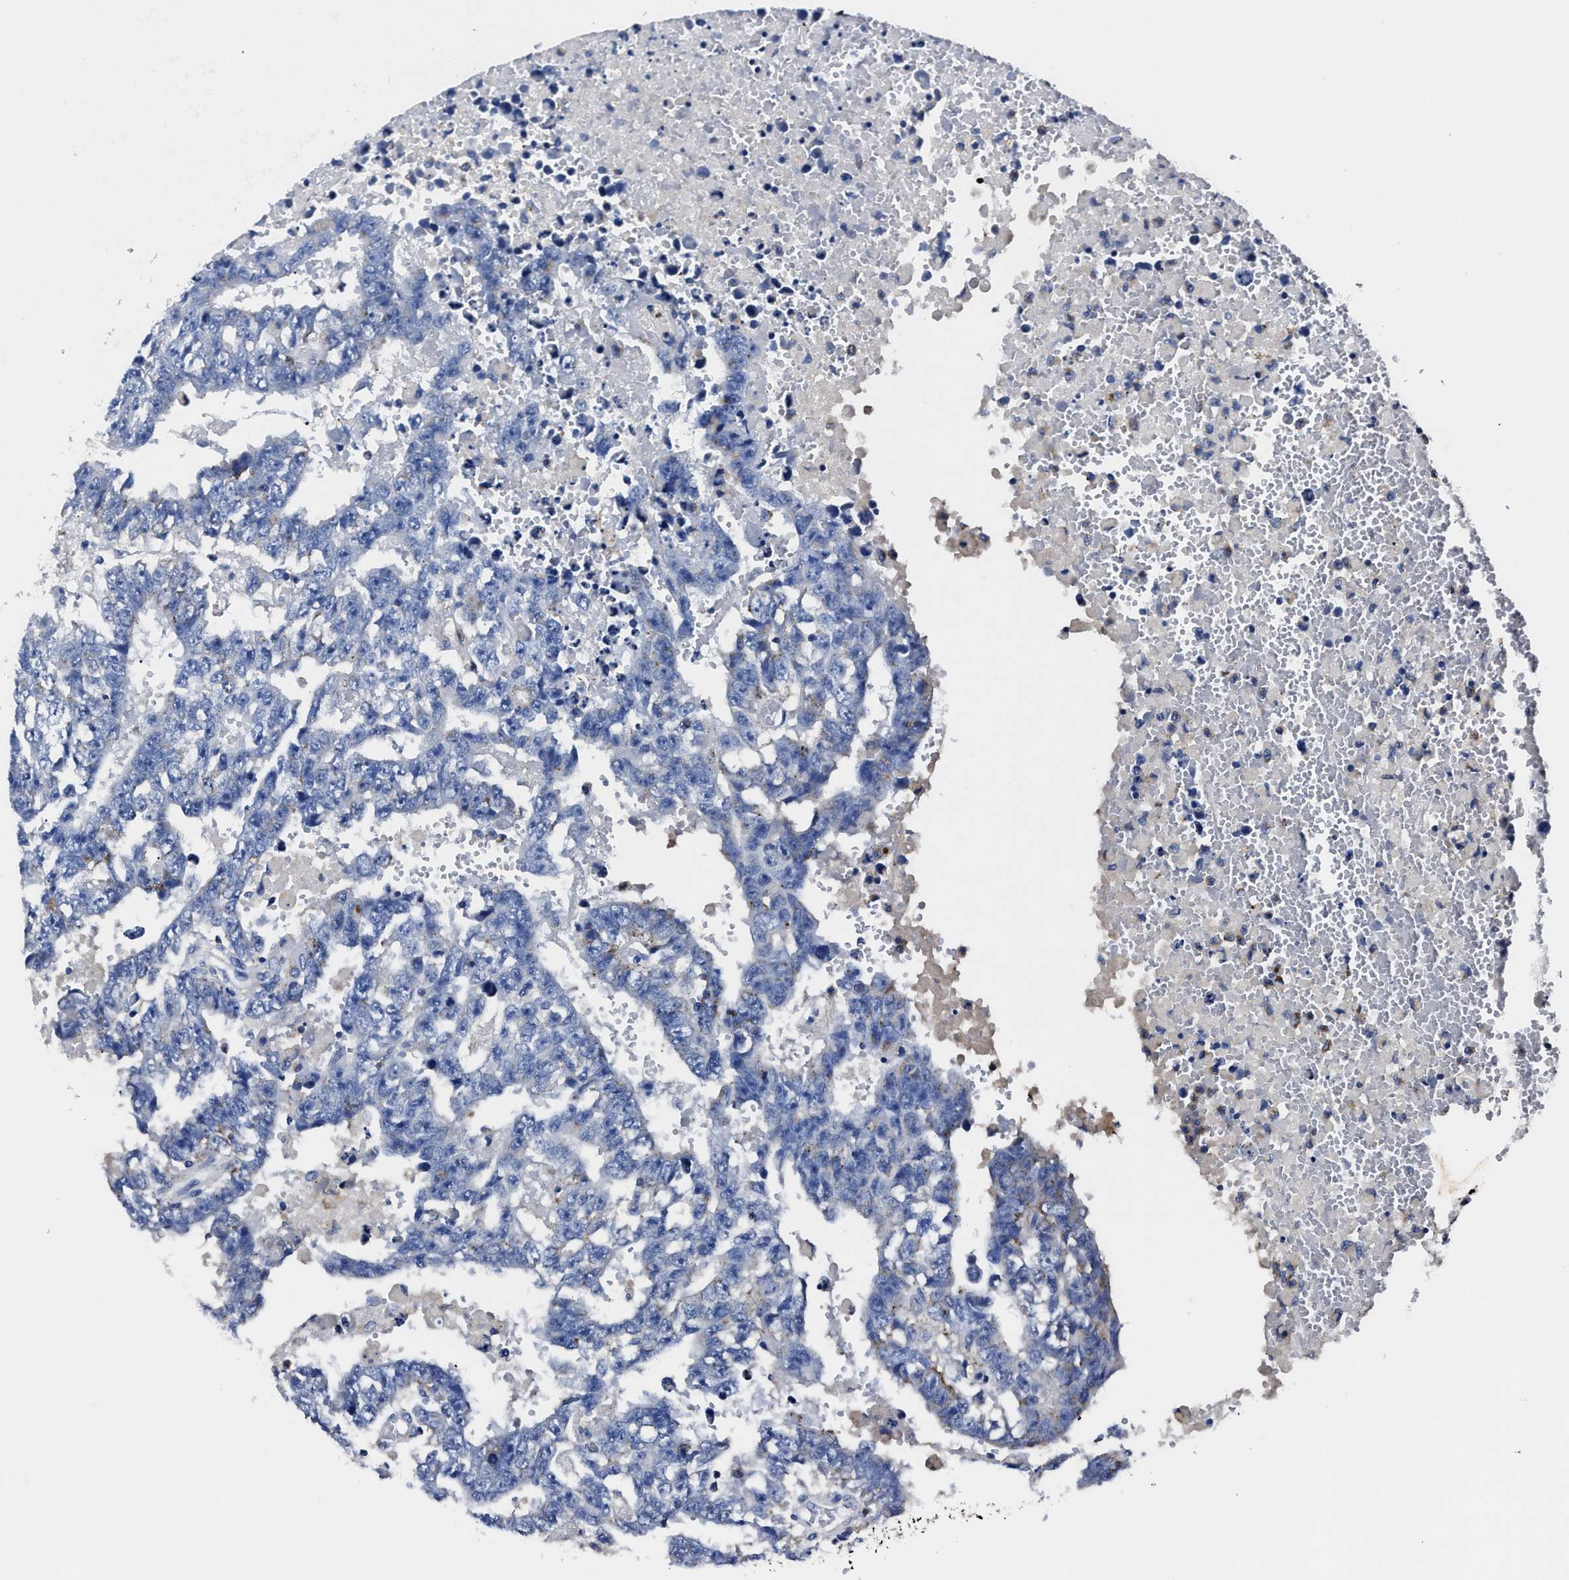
{"staining": {"intensity": "negative", "quantity": "none", "location": "none"}, "tissue": "testis cancer", "cell_type": "Tumor cells", "image_type": "cancer", "snomed": [{"axis": "morphology", "description": "Carcinoma, Embryonal, NOS"}, {"axis": "topography", "description": "Testis"}], "caption": "The IHC micrograph has no significant expression in tumor cells of testis embryonal carcinoma tissue. Nuclei are stained in blue.", "gene": "LAMTOR4", "patient": {"sex": "male", "age": 25}}